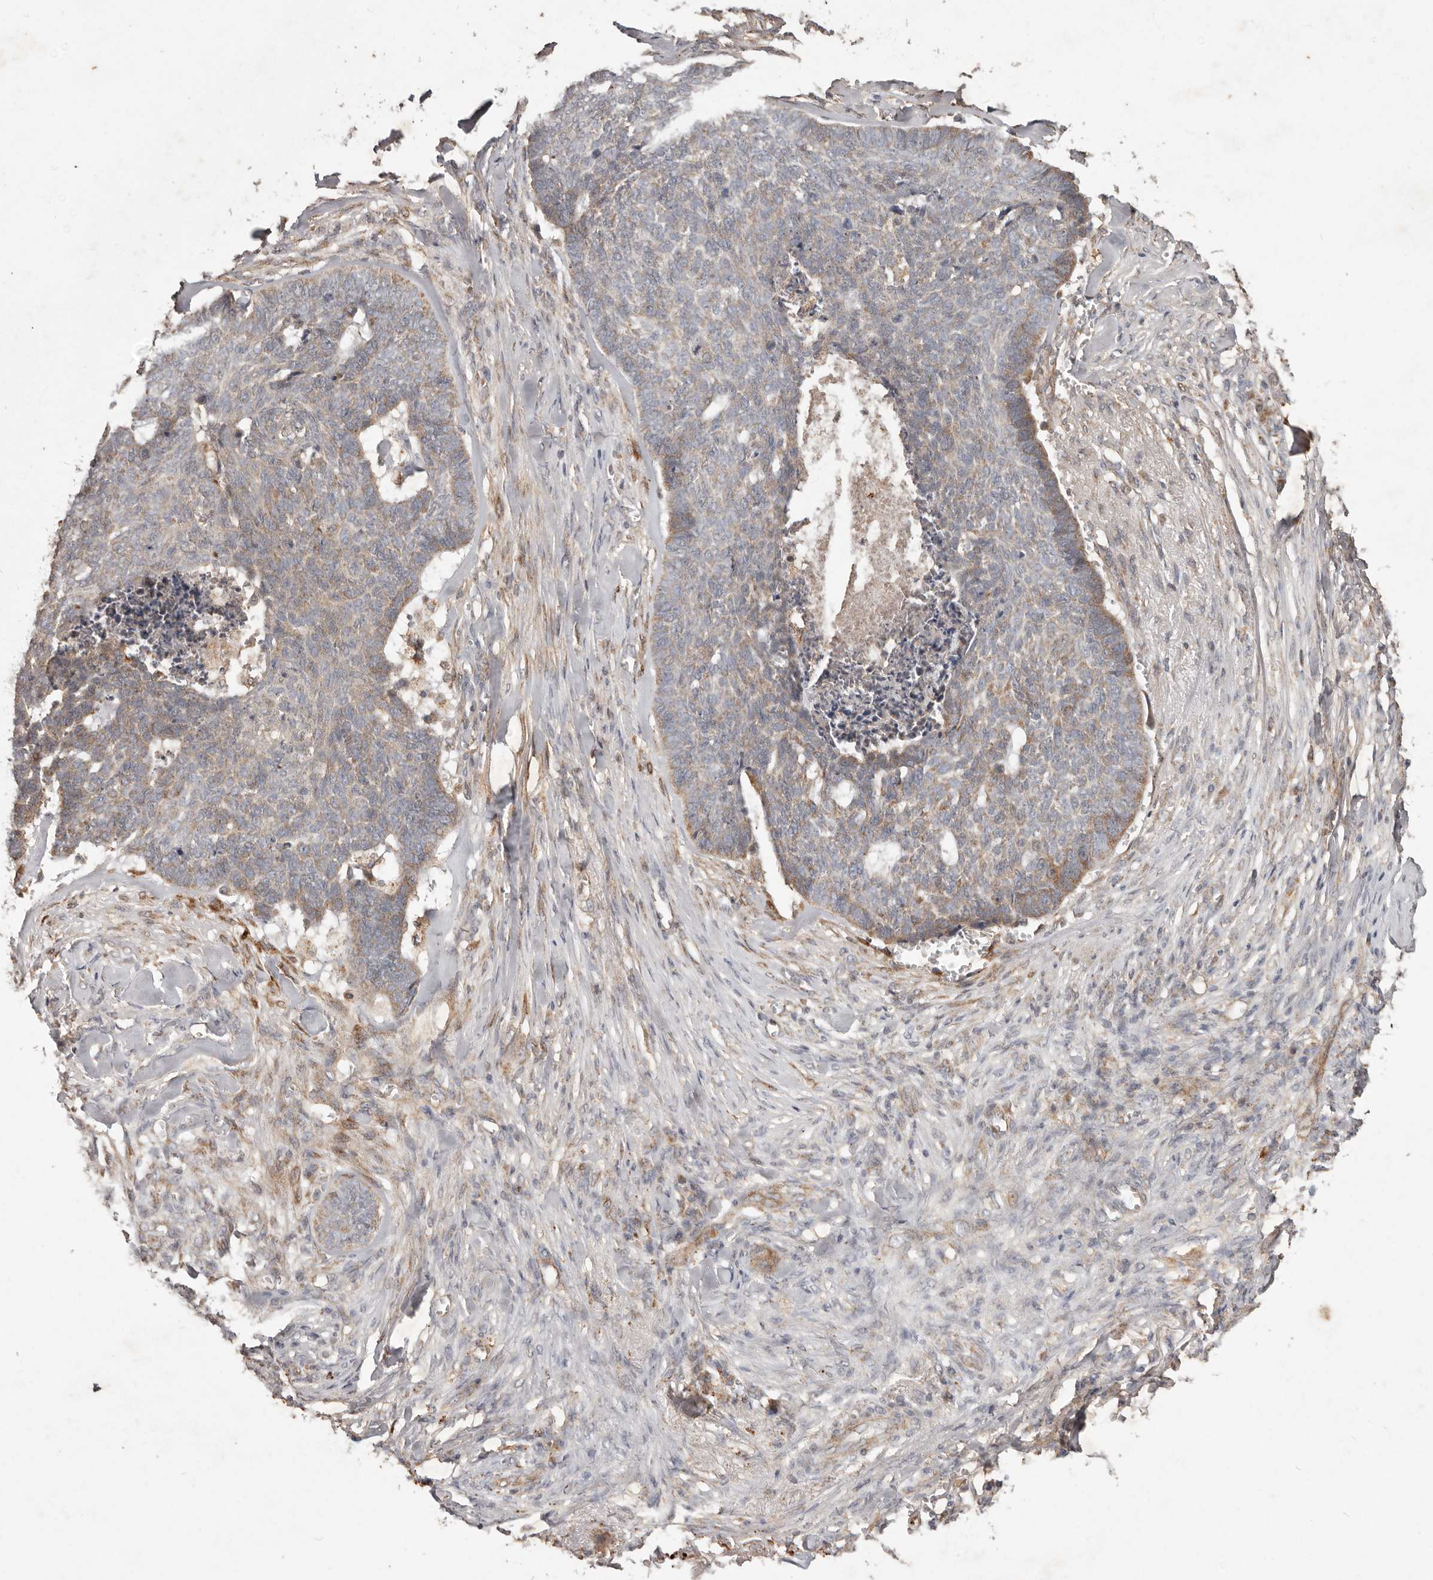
{"staining": {"intensity": "moderate", "quantity": "<25%", "location": "cytoplasmic/membranous"}, "tissue": "skin cancer", "cell_type": "Tumor cells", "image_type": "cancer", "snomed": [{"axis": "morphology", "description": "Basal cell carcinoma"}, {"axis": "topography", "description": "Skin"}], "caption": "Immunohistochemical staining of human skin basal cell carcinoma demonstrates moderate cytoplasmic/membranous protein staining in approximately <25% of tumor cells. The staining is performed using DAB brown chromogen to label protein expression. The nuclei are counter-stained blue using hematoxylin.", "gene": "PLOD2", "patient": {"sex": "male", "age": 84}}